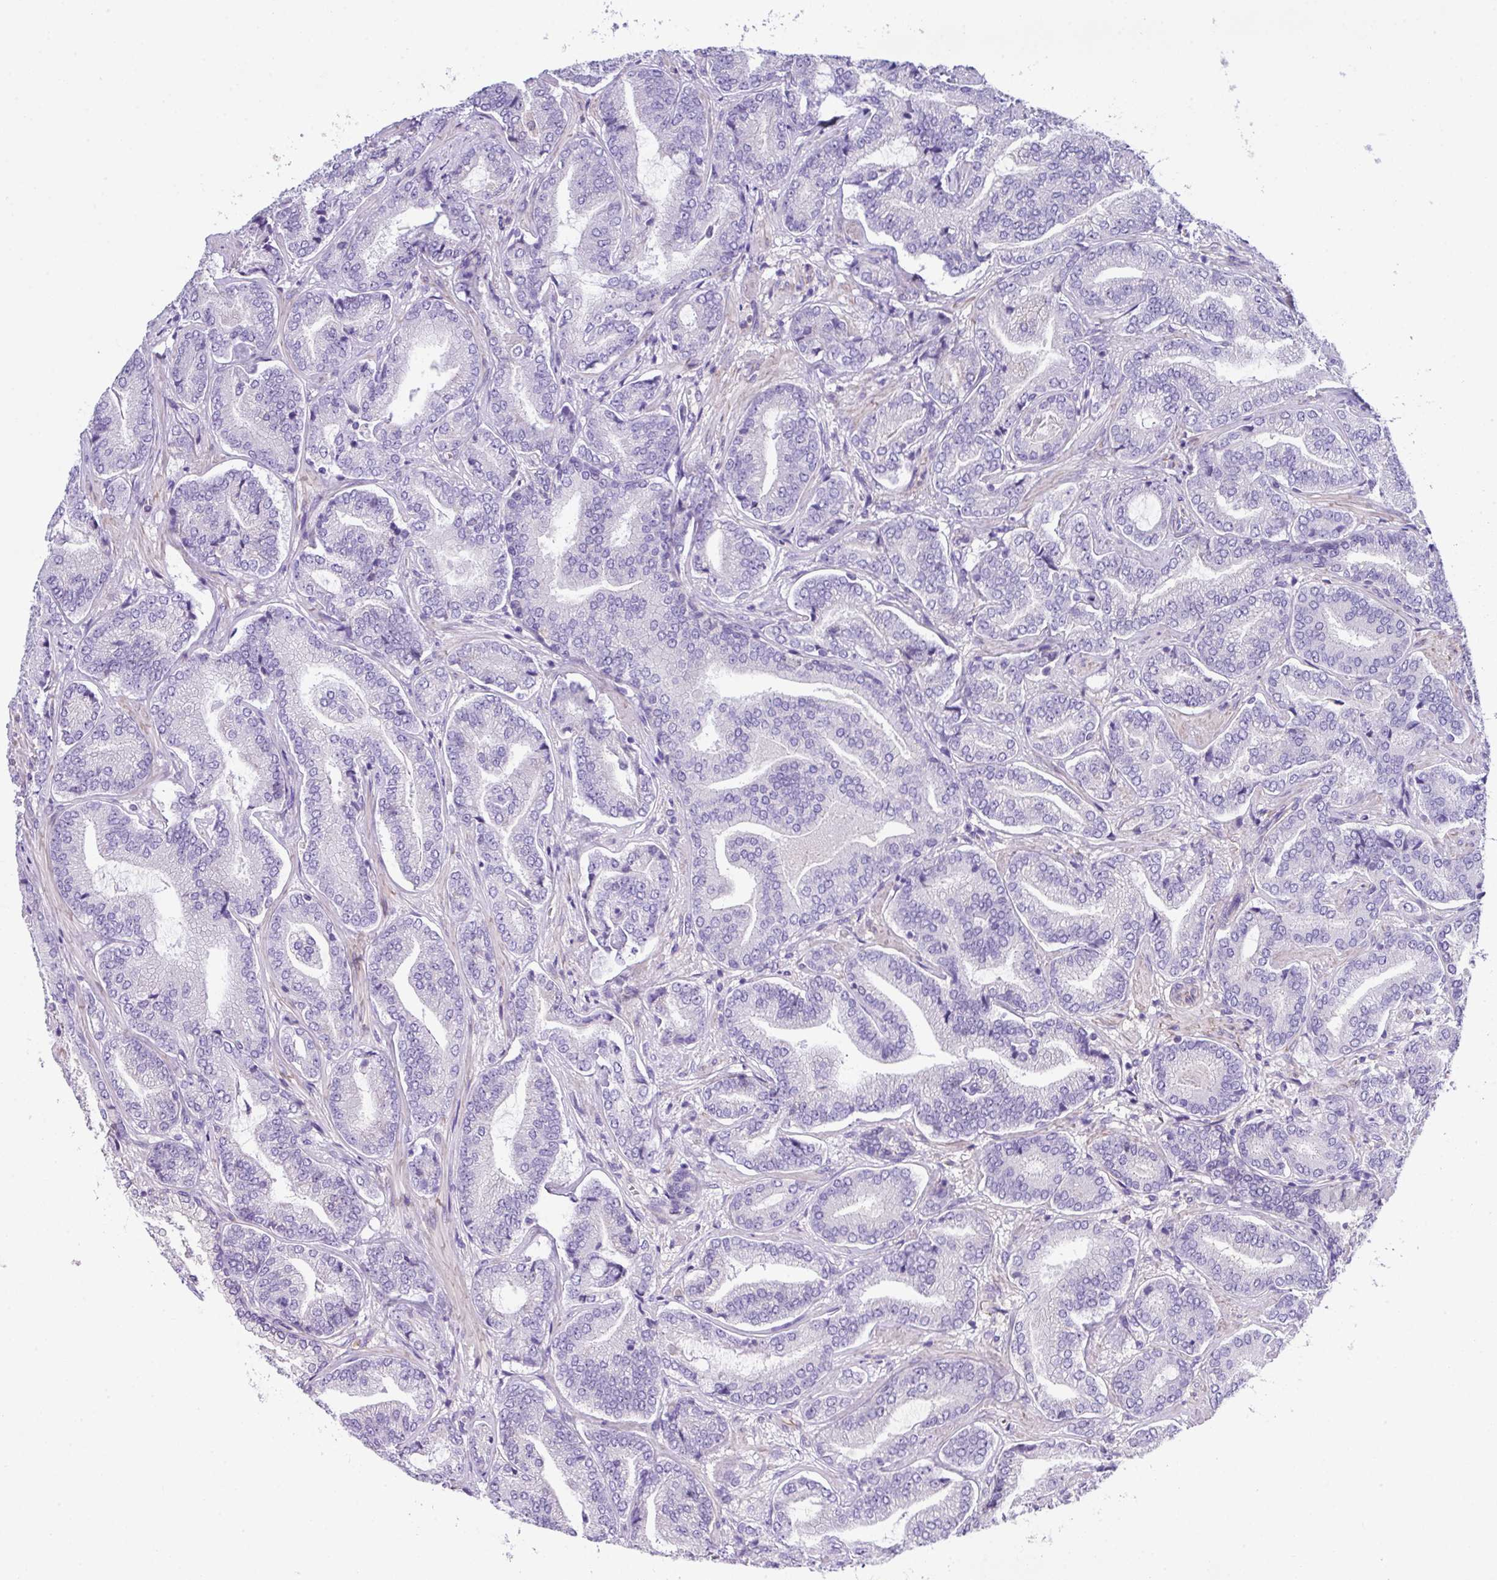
{"staining": {"intensity": "negative", "quantity": "none", "location": "none"}, "tissue": "prostate cancer", "cell_type": "Tumor cells", "image_type": "cancer", "snomed": [{"axis": "morphology", "description": "Adenocarcinoma, Low grade"}, {"axis": "topography", "description": "Prostate and seminal vesicle, NOS"}], "caption": "There is no significant staining in tumor cells of prostate cancer.", "gene": "DNAL1", "patient": {"sex": "male", "age": 61}}